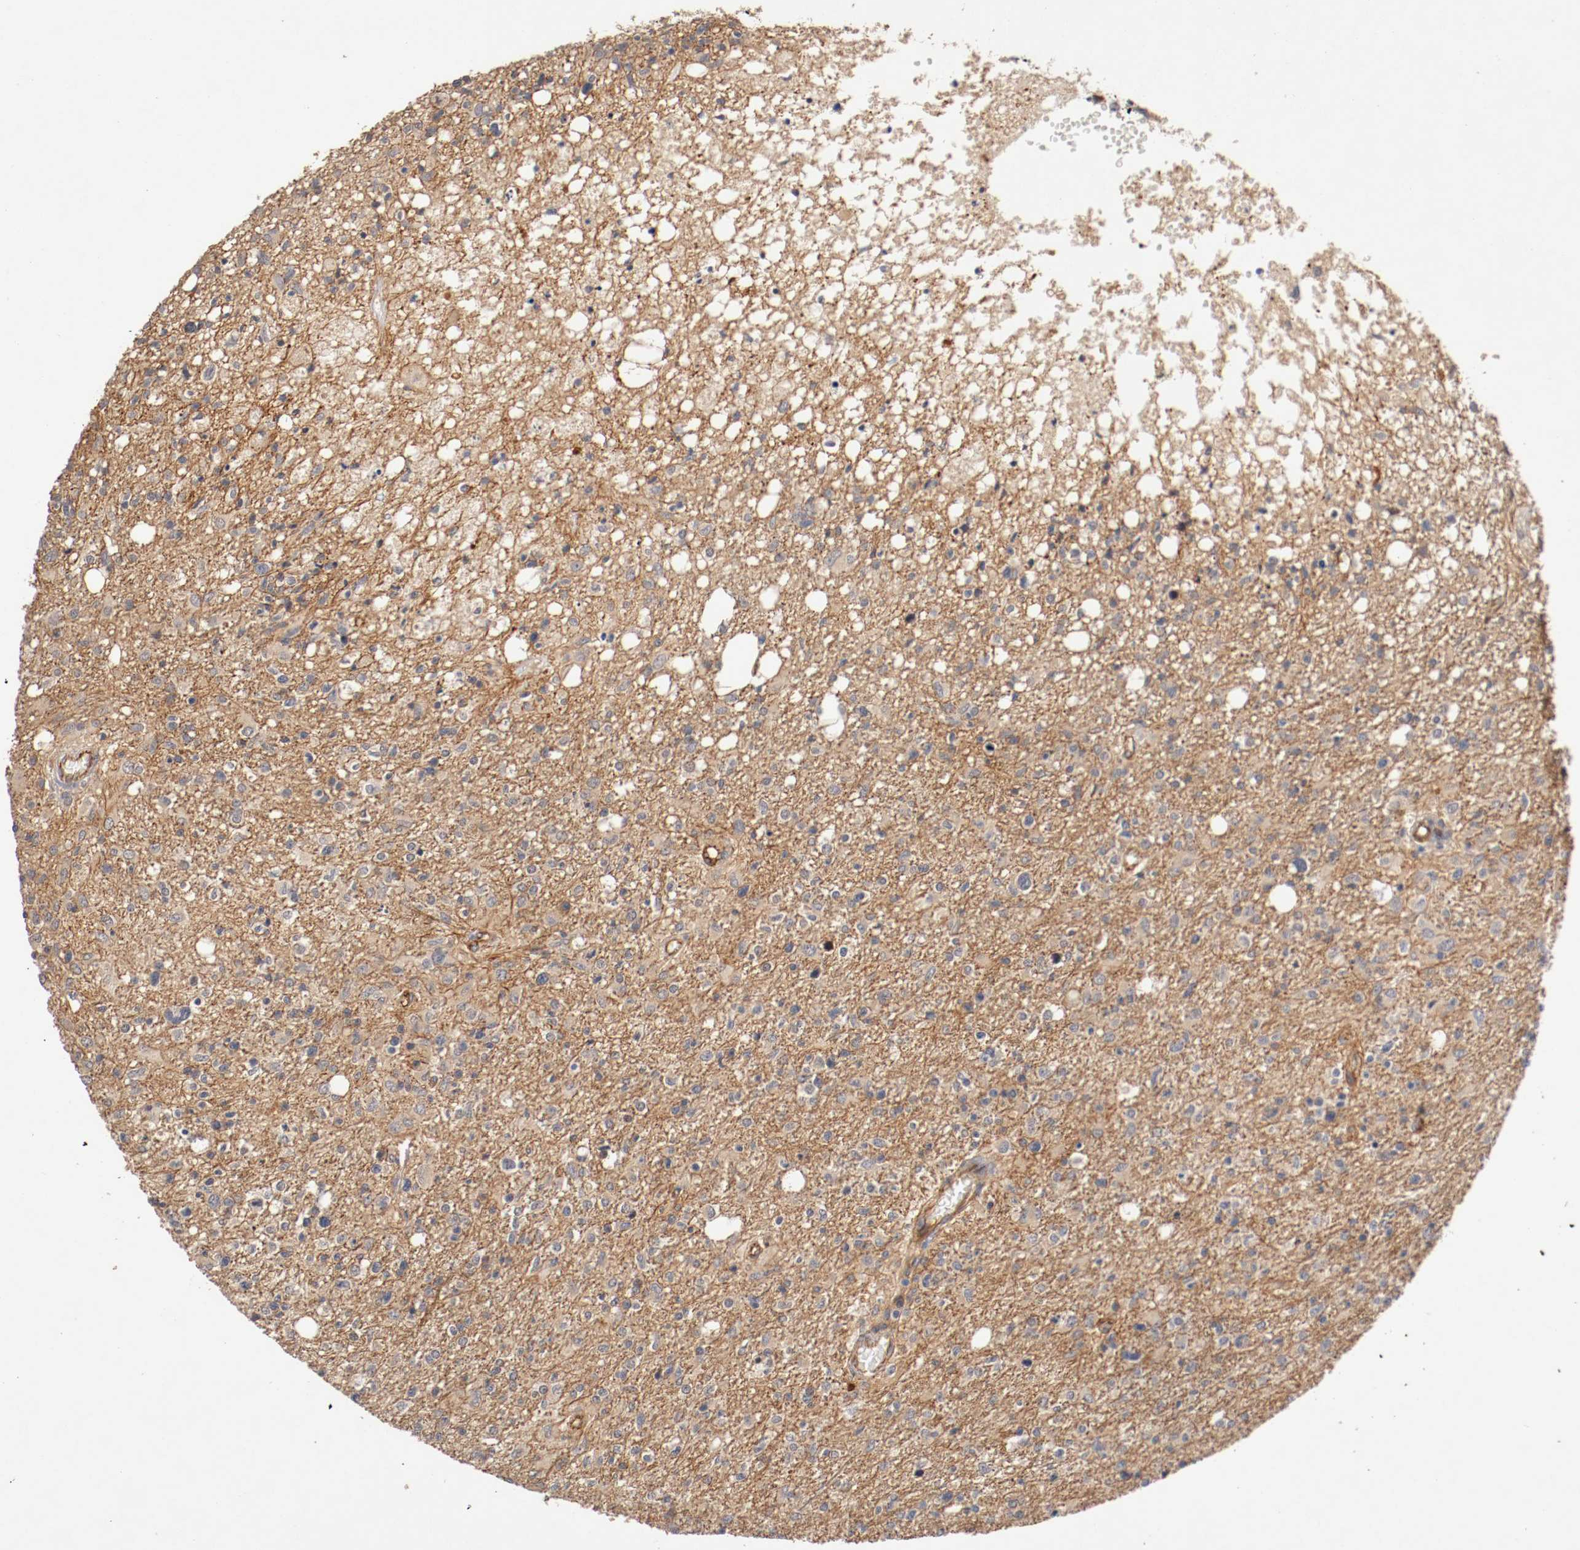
{"staining": {"intensity": "negative", "quantity": "none", "location": "none"}, "tissue": "glioma", "cell_type": "Tumor cells", "image_type": "cancer", "snomed": [{"axis": "morphology", "description": "Glioma, malignant, High grade"}, {"axis": "topography", "description": "Cerebral cortex"}], "caption": "Immunohistochemistry of glioma displays no expression in tumor cells.", "gene": "TYK2", "patient": {"sex": "male", "age": 76}}